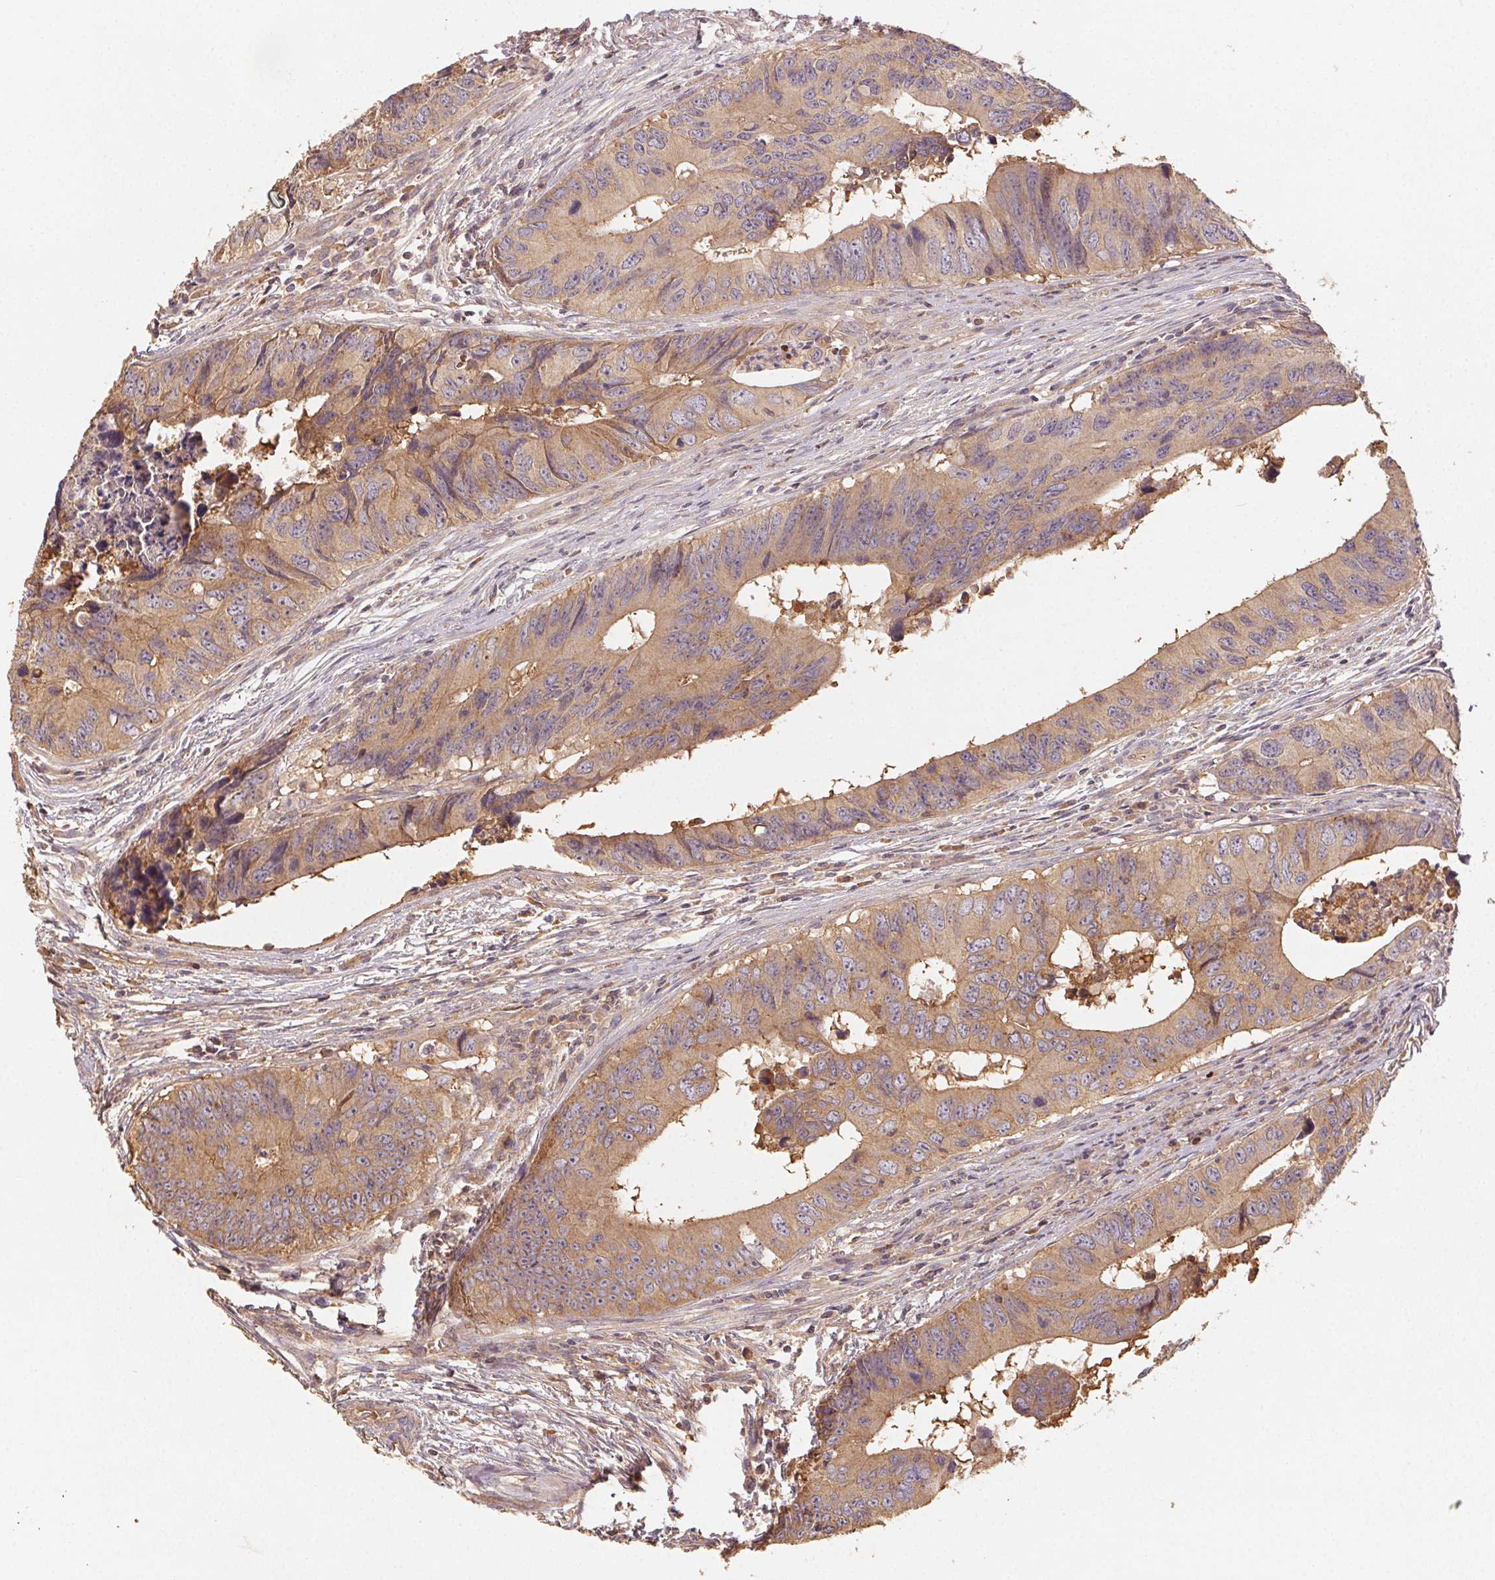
{"staining": {"intensity": "moderate", "quantity": ">75%", "location": "cytoplasmic/membranous"}, "tissue": "colorectal cancer", "cell_type": "Tumor cells", "image_type": "cancer", "snomed": [{"axis": "morphology", "description": "Adenocarcinoma, NOS"}, {"axis": "topography", "description": "Colon"}], "caption": "An IHC photomicrograph of neoplastic tissue is shown. Protein staining in brown labels moderate cytoplasmic/membranous positivity in colorectal cancer within tumor cells.", "gene": "RALA", "patient": {"sex": "female", "age": 82}}